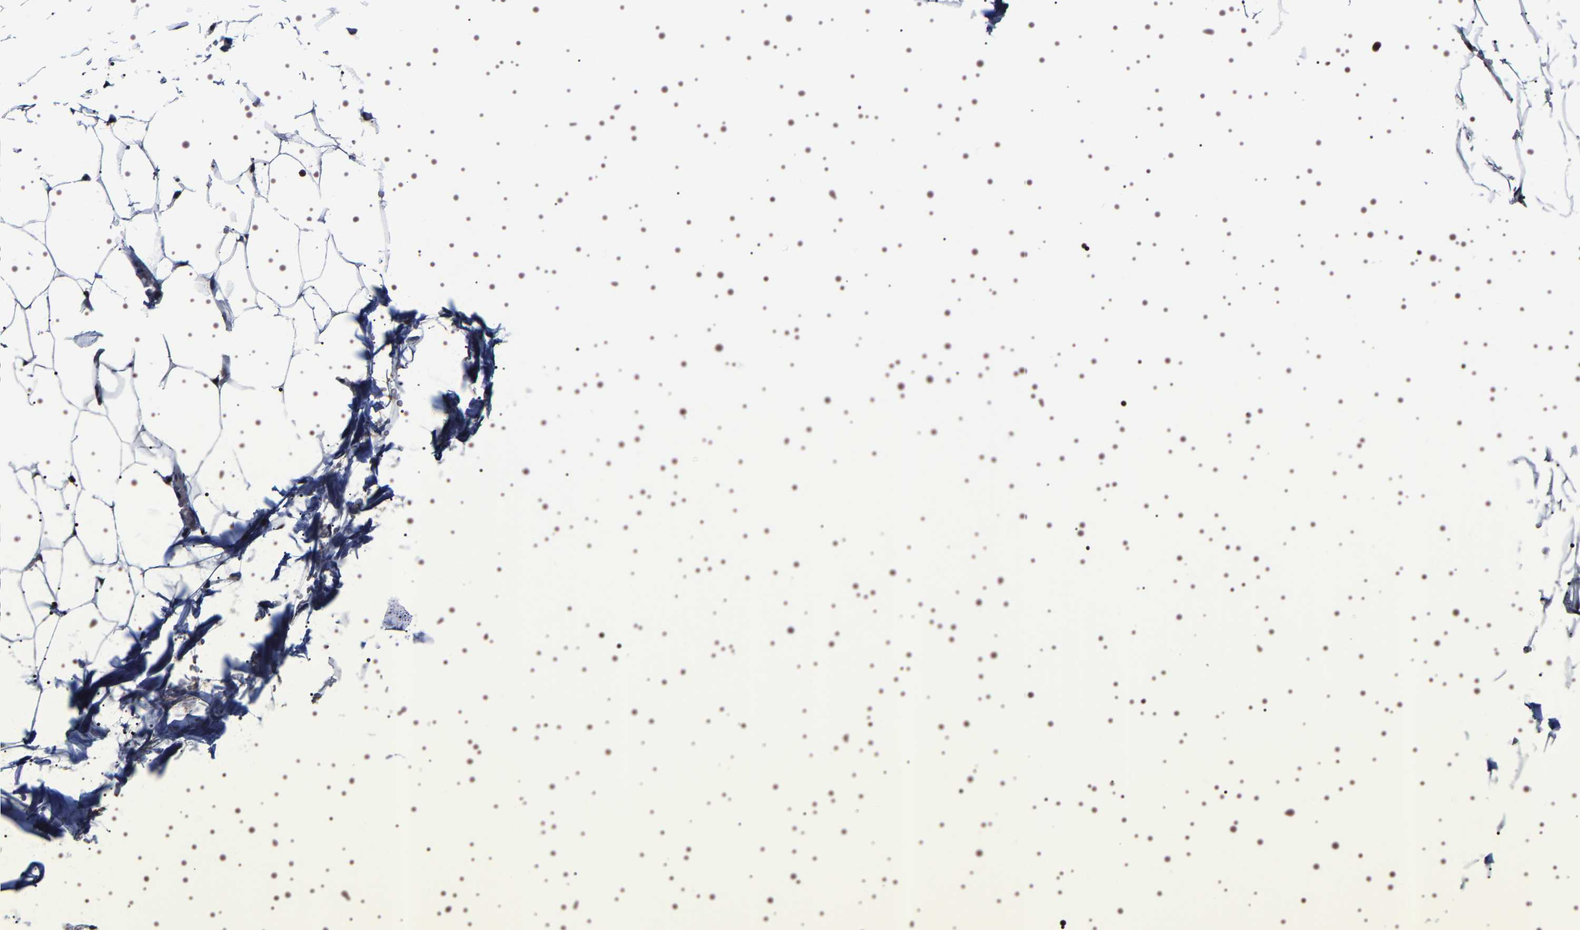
{"staining": {"intensity": "negative", "quantity": "none", "location": "none"}, "tissue": "adipose tissue", "cell_type": "Adipocytes", "image_type": "normal", "snomed": [{"axis": "morphology", "description": "Normal tissue, NOS"}, {"axis": "topography", "description": "Breast"}, {"axis": "topography", "description": "Adipose tissue"}], "caption": "Immunohistochemistry photomicrograph of unremarkable human adipose tissue stained for a protein (brown), which displays no expression in adipocytes. Brightfield microscopy of immunohistochemistry stained with DAB (3,3'-diaminobenzidine) (brown) and hematoxylin (blue), captured at high magnification.", "gene": "GNL3", "patient": {"sex": "female", "age": 25}}